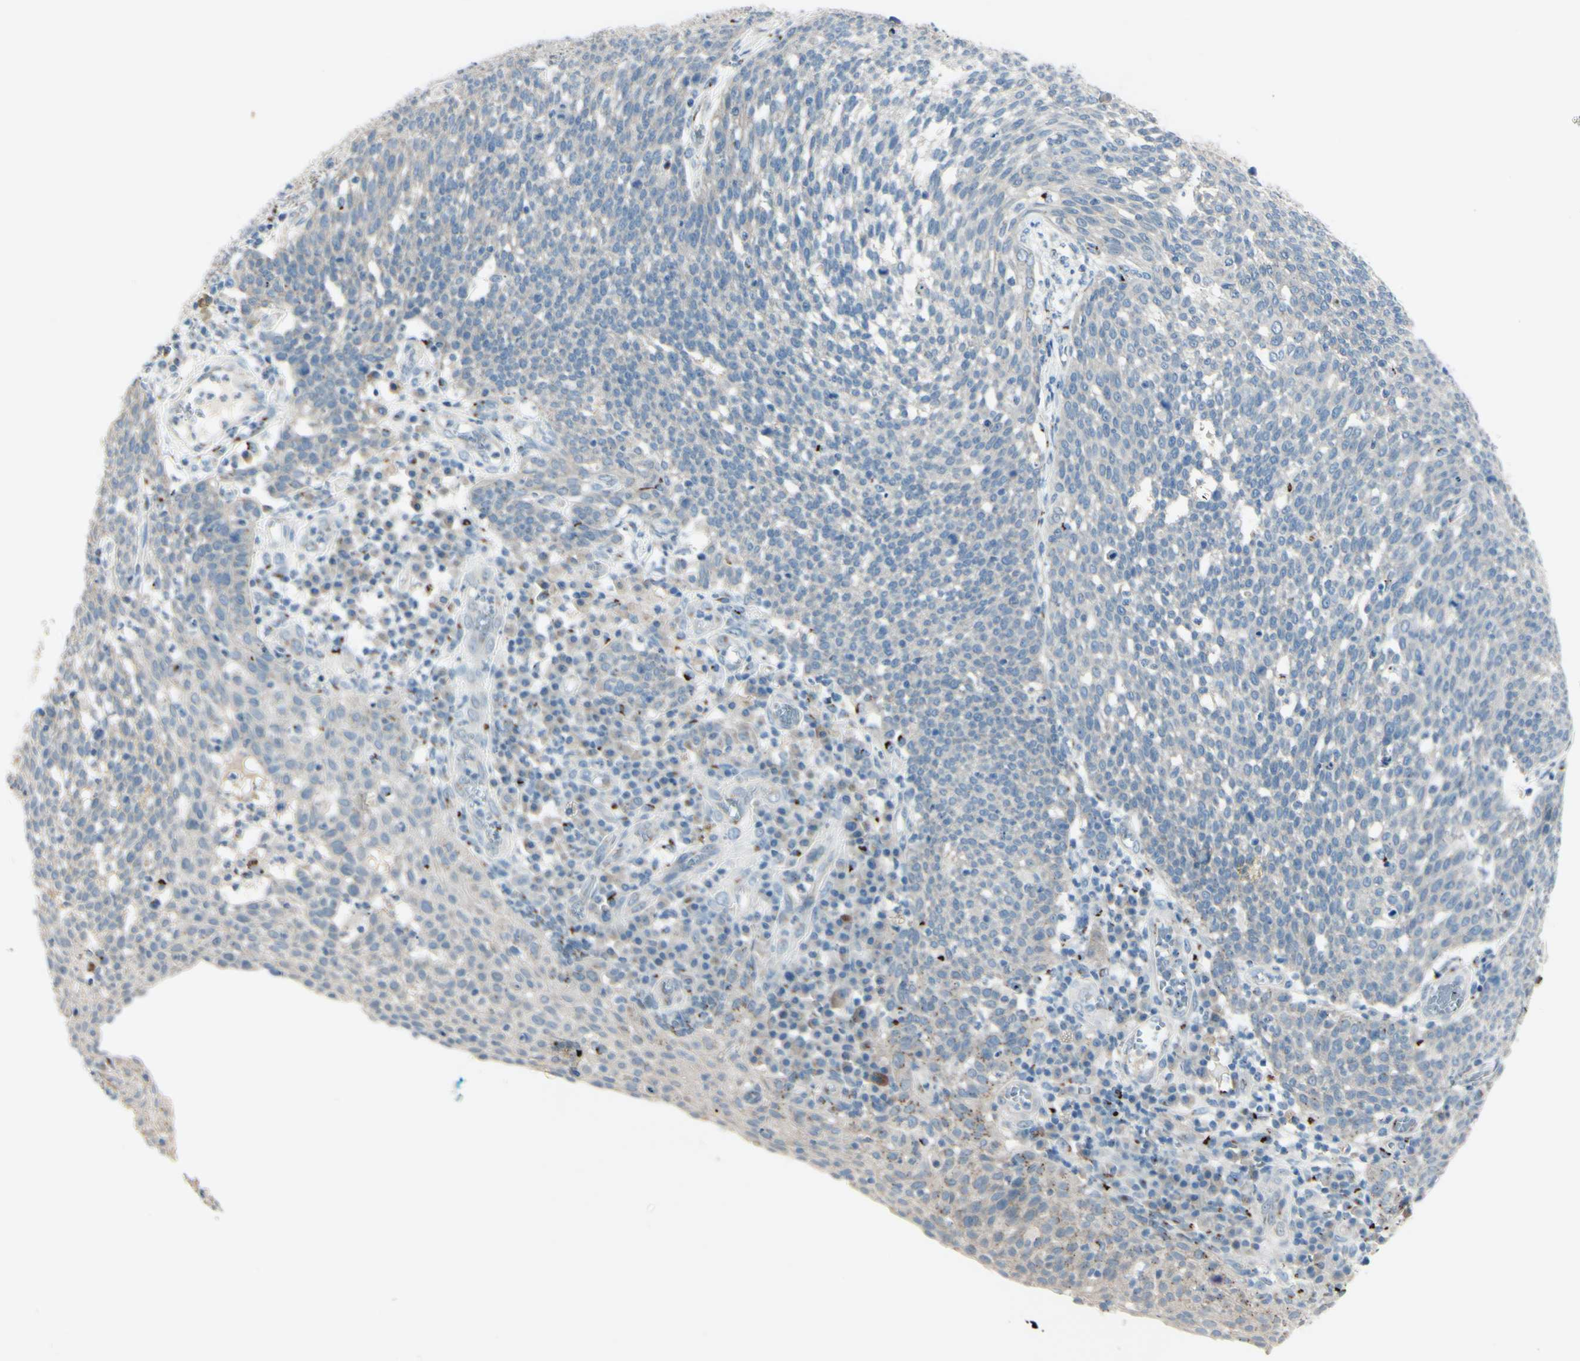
{"staining": {"intensity": "negative", "quantity": "none", "location": "none"}, "tissue": "cervical cancer", "cell_type": "Tumor cells", "image_type": "cancer", "snomed": [{"axis": "morphology", "description": "Squamous cell carcinoma, NOS"}, {"axis": "topography", "description": "Cervix"}], "caption": "High magnification brightfield microscopy of squamous cell carcinoma (cervical) stained with DAB (3,3'-diaminobenzidine) (brown) and counterstained with hematoxylin (blue): tumor cells show no significant positivity. (Brightfield microscopy of DAB (3,3'-diaminobenzidine) IHC at high magnification).", "gene": "B4GALT1", "patient": {"sex": "female", "age": 34}}